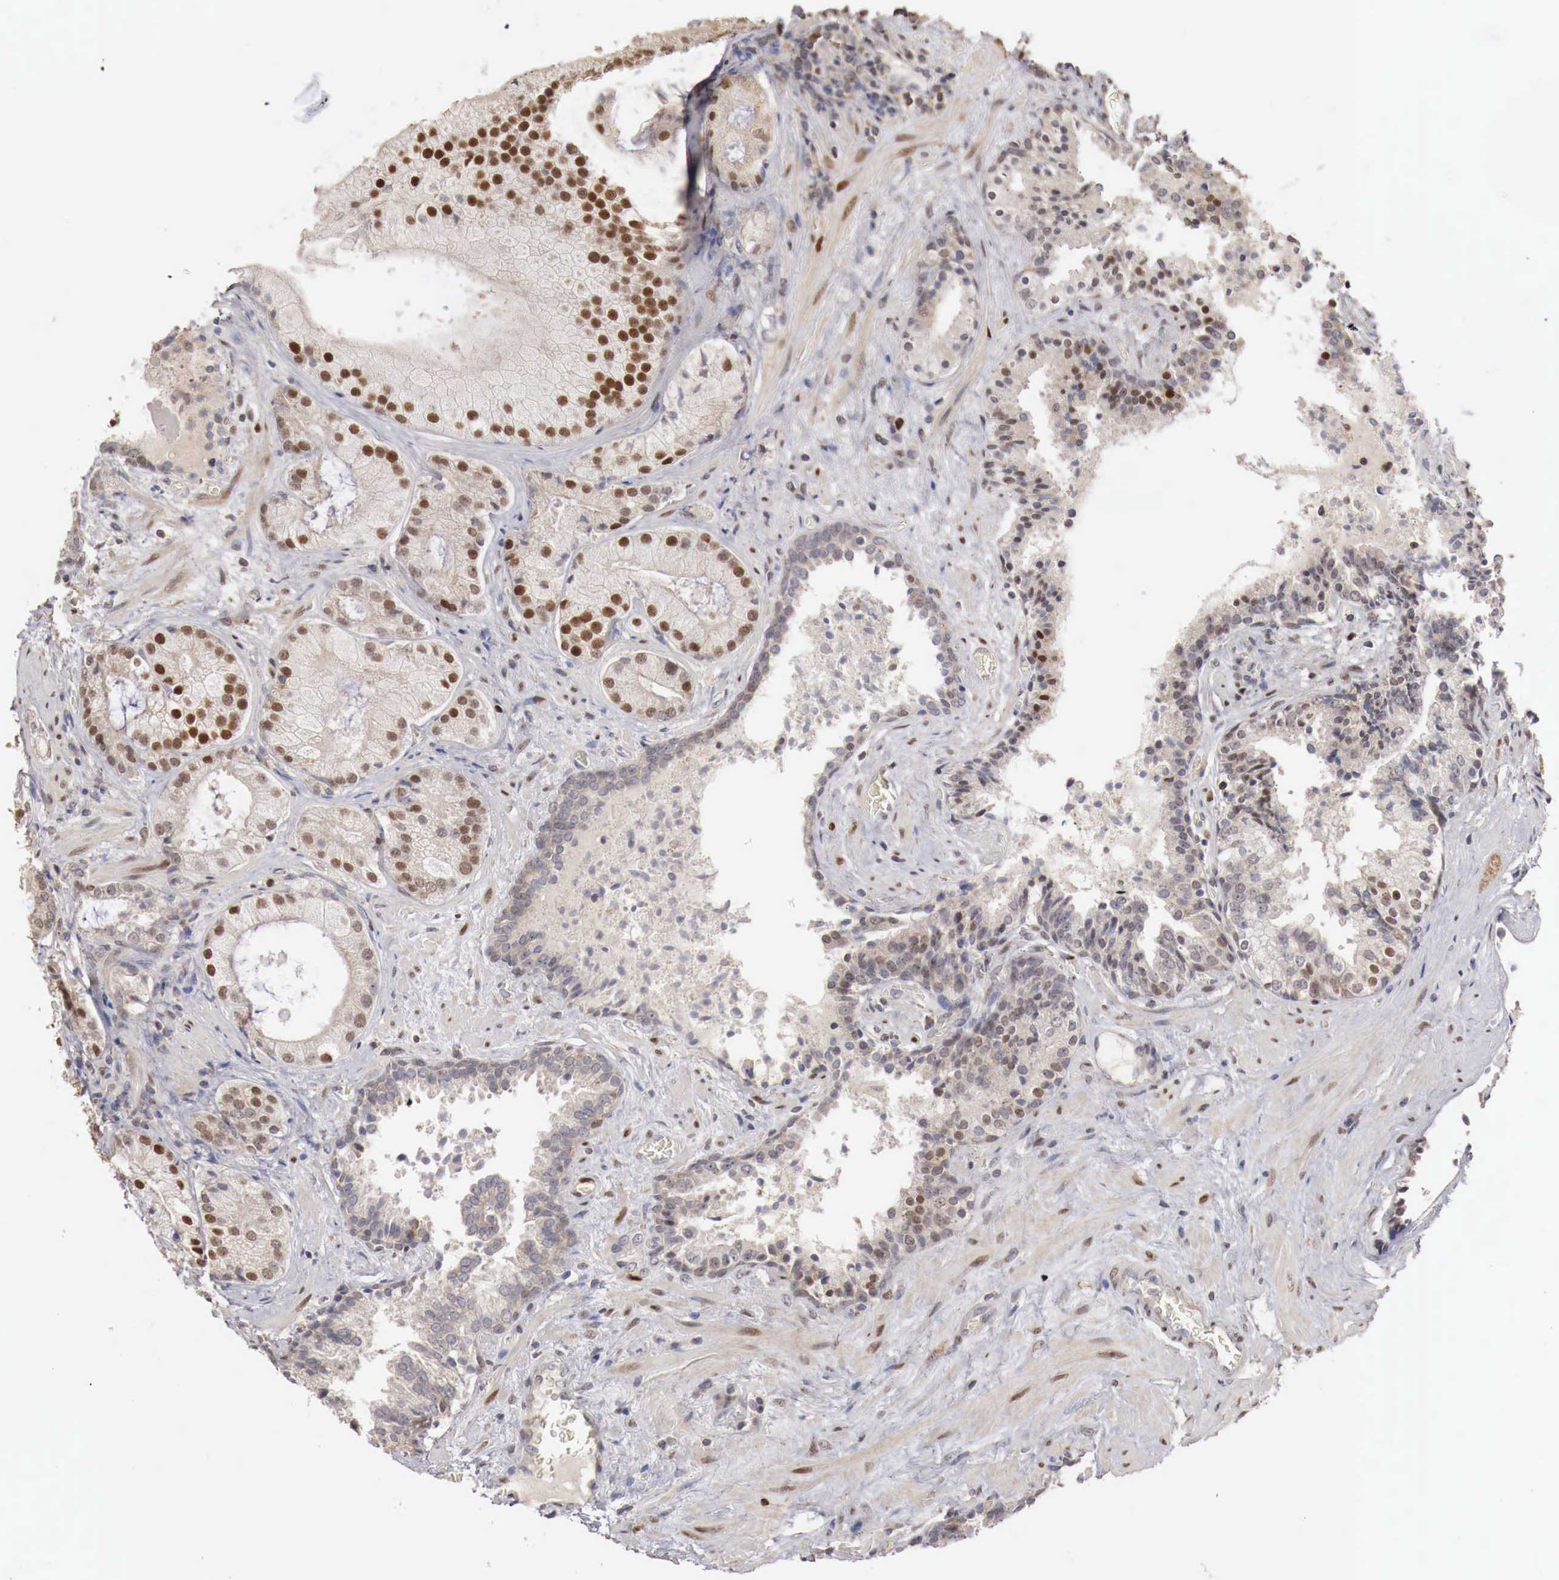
{"staining": {"intensity": "strong", "quantity": "25%-75%", "location": "nuclear"}, "tissue": "prostate cancer", "cell_type": "Tumor cells", "image_type": "cancer", "snomed": [{"axis": "morphology", "description": "Adenocarcinoma, Medium grade"}, {"axis": "topography", "description": "Prostate"}], "caption": "Protein expression analysis of prostate cancer displays strong nuclear staining in about 25%-75% of tumor cells.", "gene": "KHDRBS2", "patient": {"sex": "male", "age": 70}}